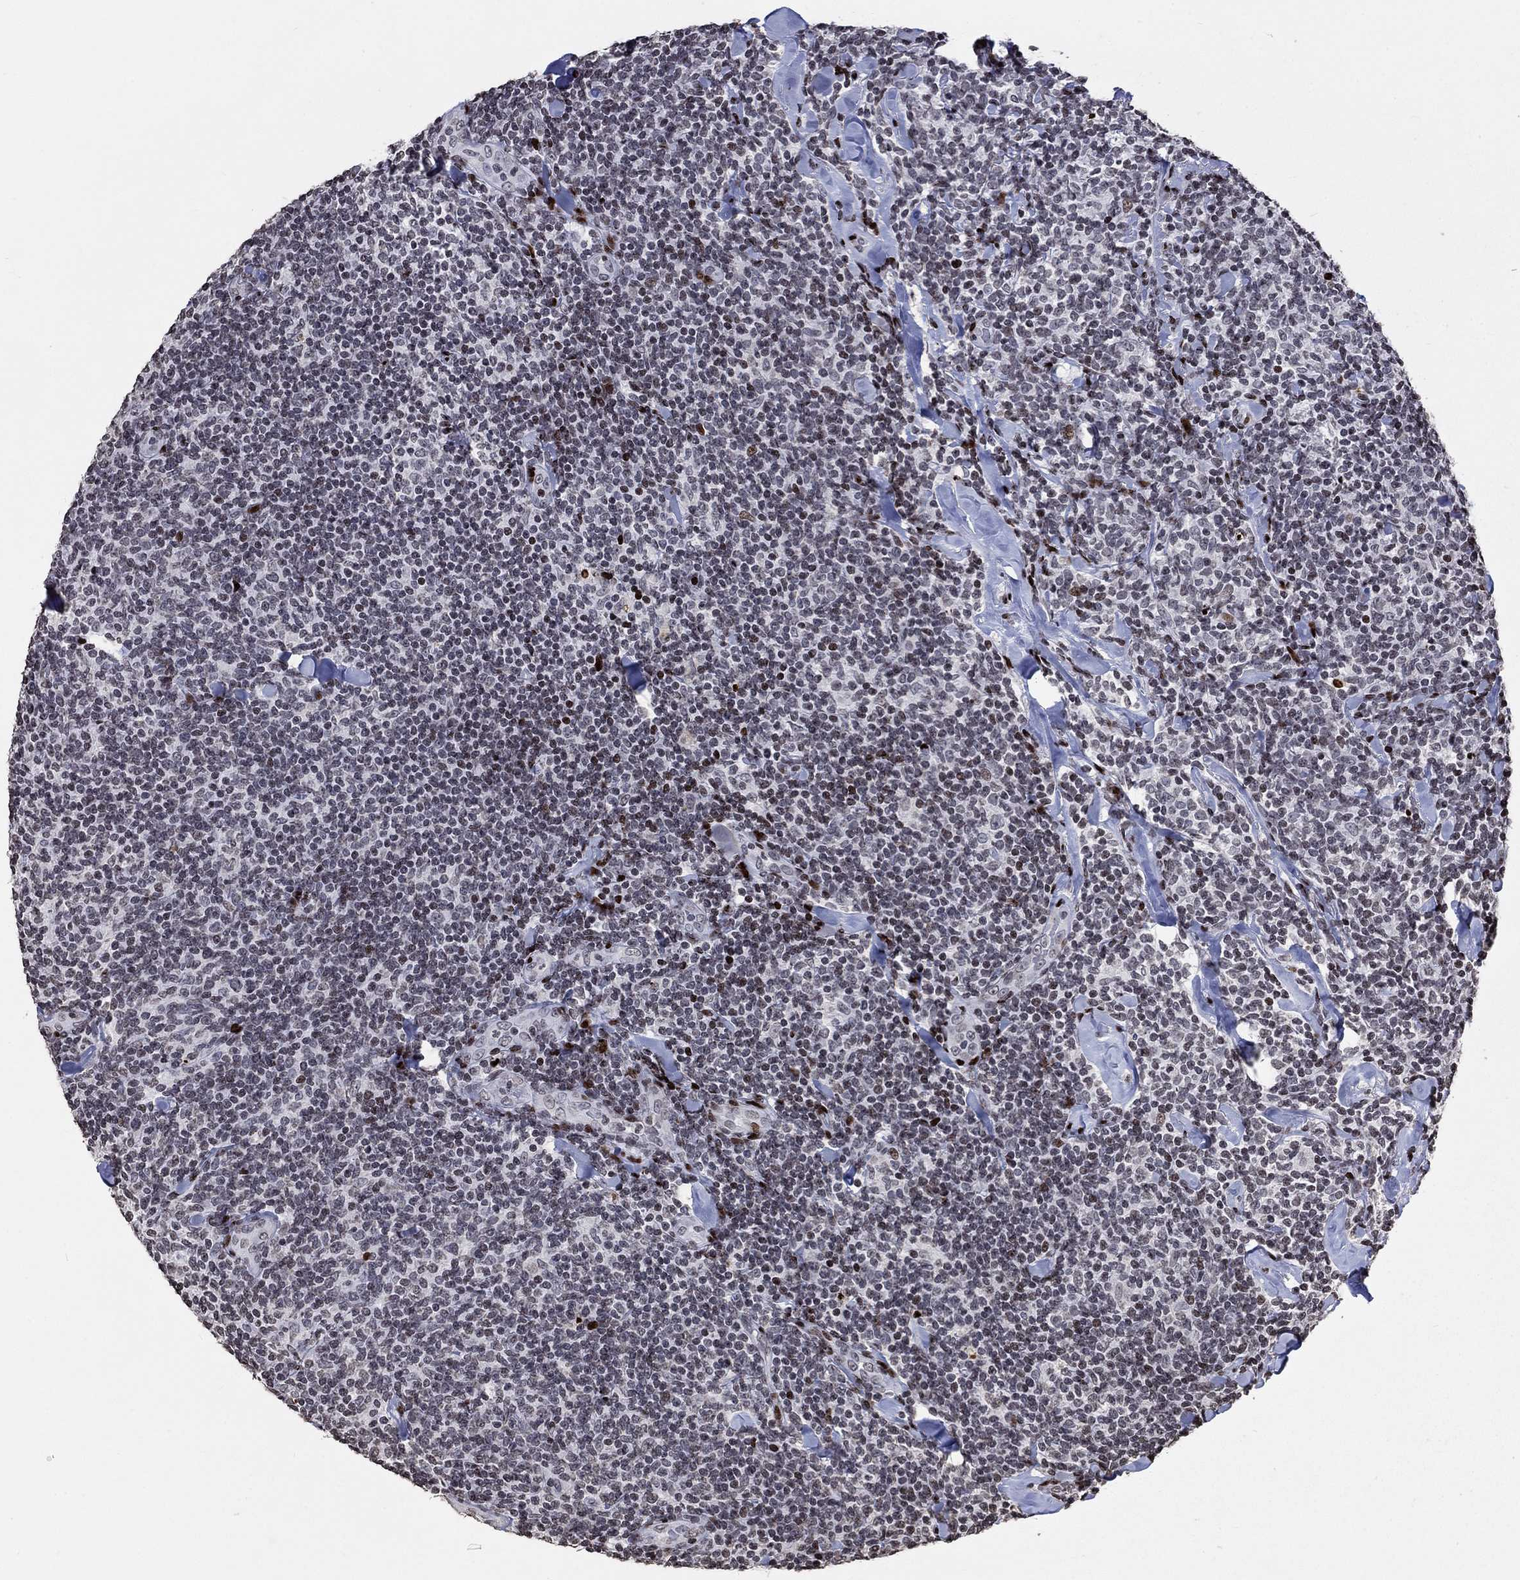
{"staining": {"intensity": "strong", "quantity": "<25%", "location": "nuclear"}, "tissue": "lymphoma", "cell_type": "Tumor cells", "image_type": "cancer", "snomed": [{"axis": "morphology", "description": "Malignant lymphoma, non-Hodgkin's type, Low grade"}, {"axis": "topography", "description": "Lymph node"}], "caption": "A photomicrograph of human lymphoma stained for a protein exhibits strong nuclear brown staining in tumor cells.", "gene": "SRSF3", "patient": {"sex": "female", "age": 56}}